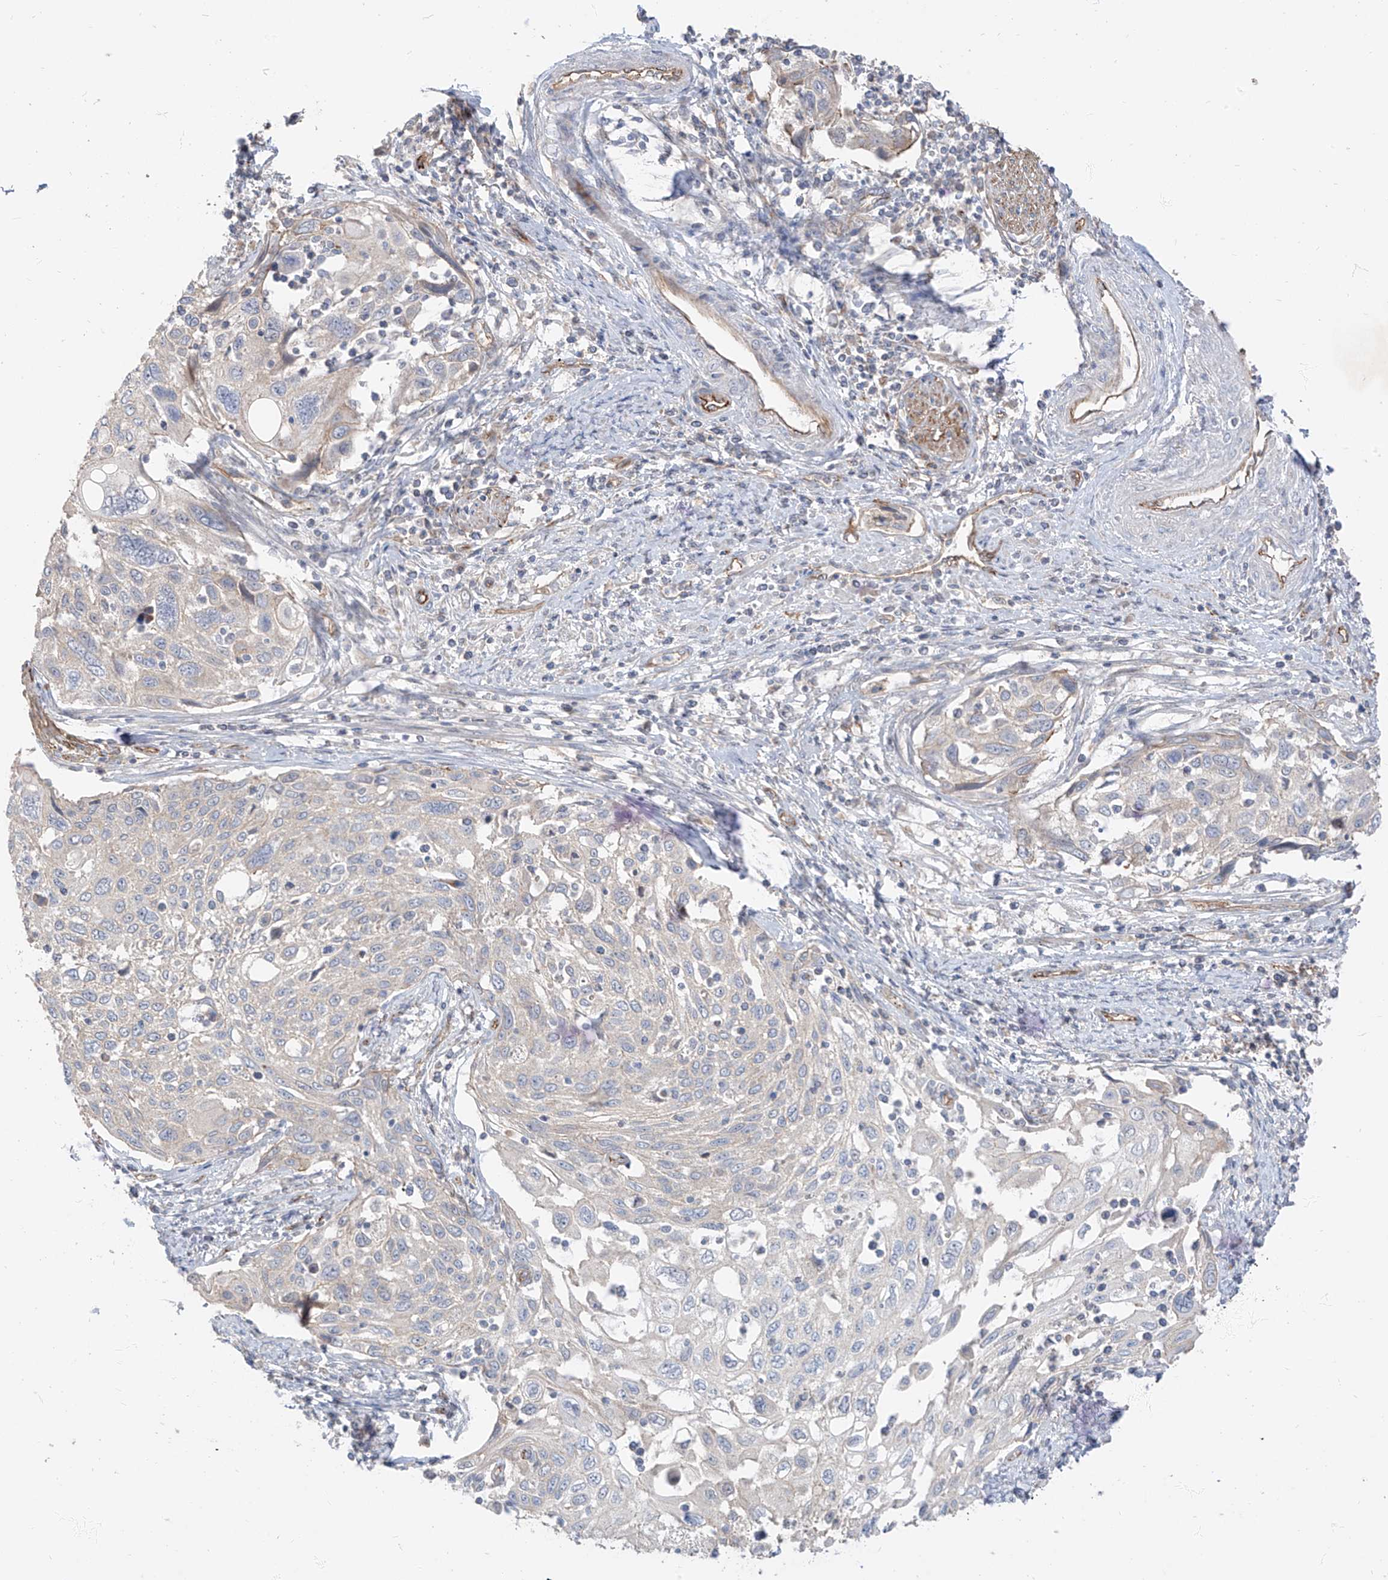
{"staining": {"intensity": "negative", "quantity": "none", "location": "none"}, "tissue": "cervical cancer", "cell_type": "Tumor cells", "image_type": "cancer", "snomed": [{"axis": "morphology", "description": "Squamous cell carcinoma, NOS"}, {"axis": "topography", "description": "Cervix"}], "caption": "DAB (3,3'-diaminobenzidine) immunohistochemical staining of cervical cancer (squamous cell carcinoma) exhibits no significant positivity in tumor cells.", "gene": "EPHX4", "patient": {"sex": "female", "age": 70}}